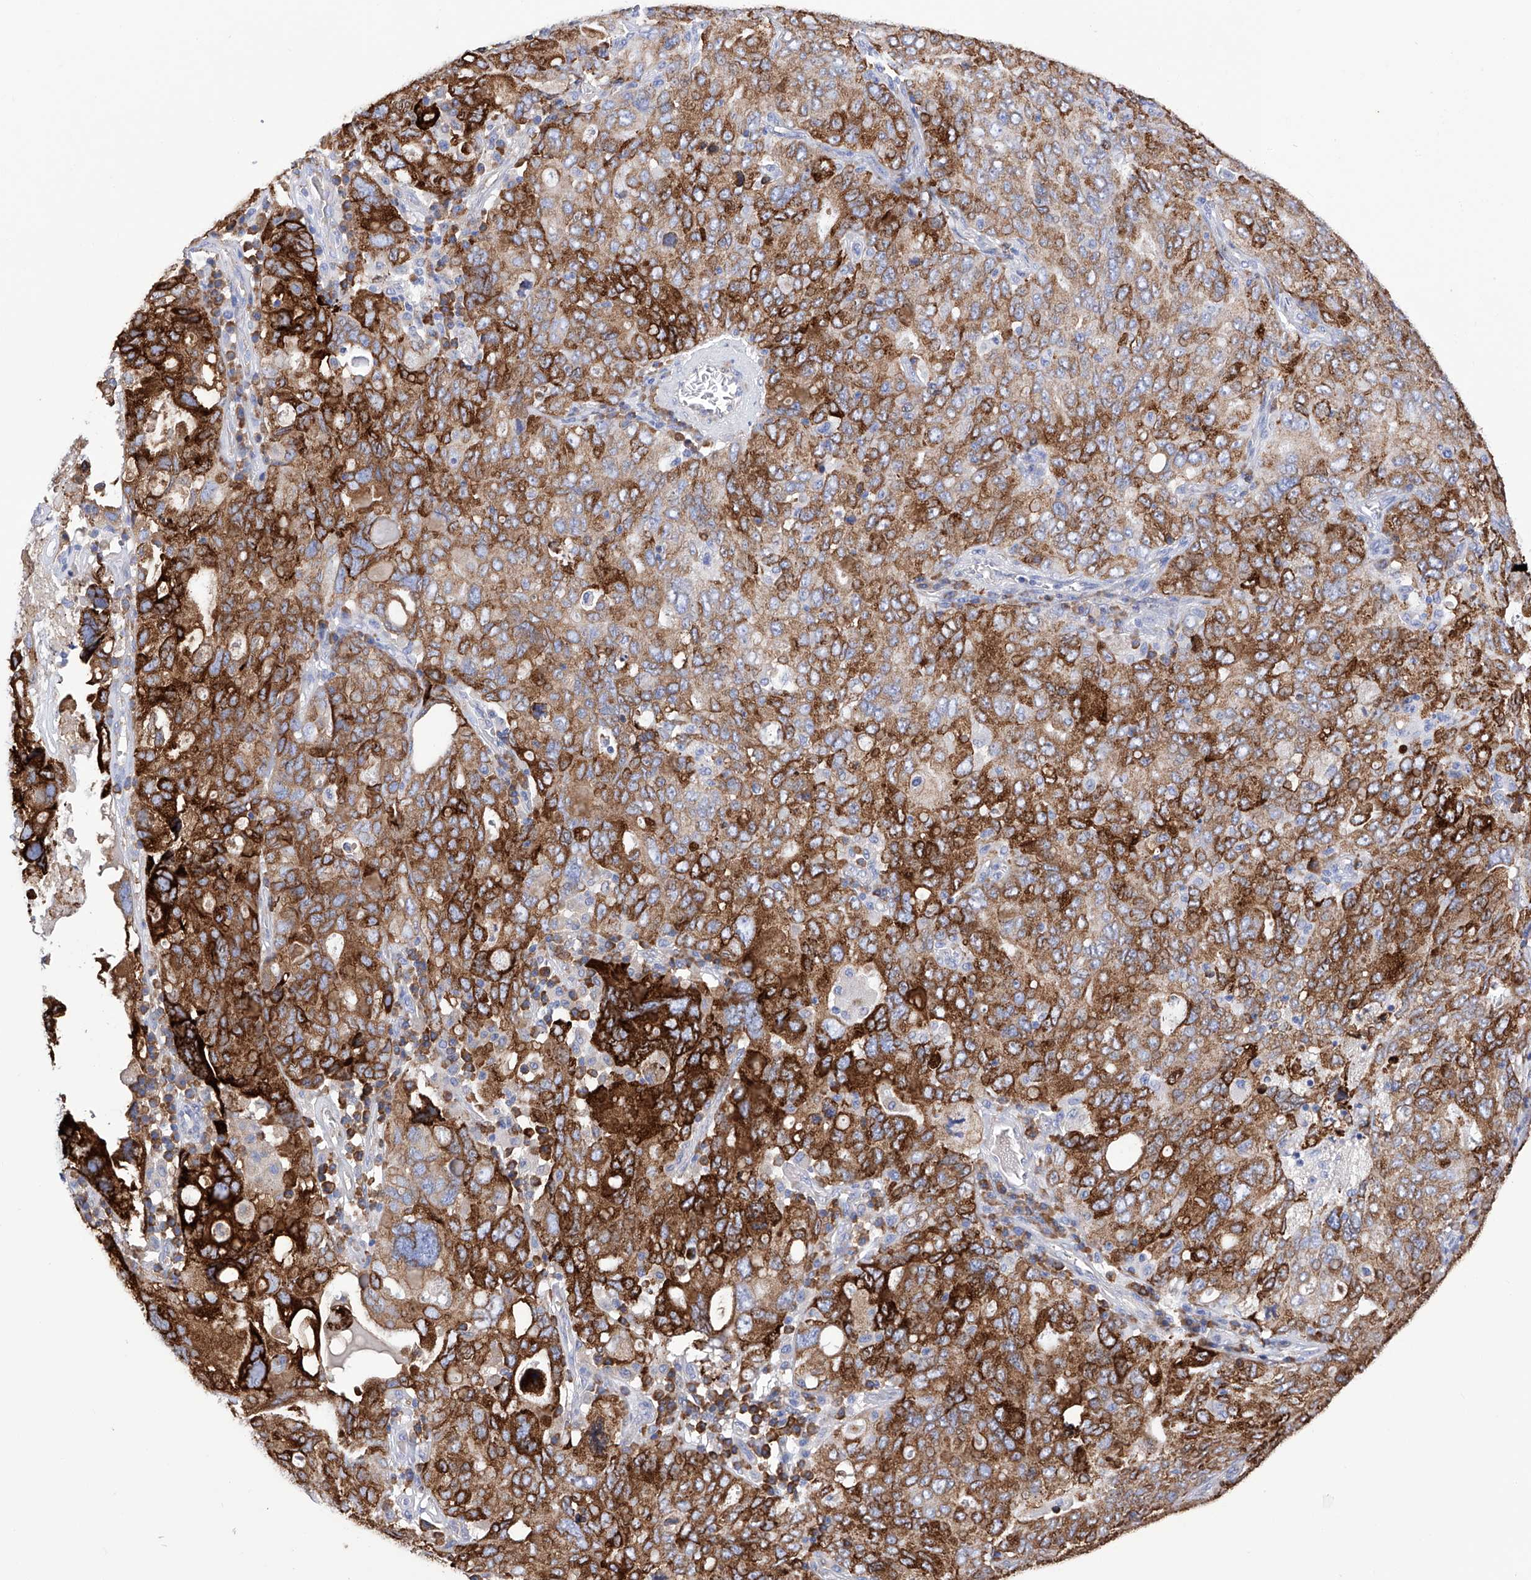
{"staining": {"intensity": "strong", "quantity": ">75%", "location": "cytoplasmic/membranous"}, "tissue": "ovarian cancer", "cell_type": "Tumor cells", "image_type": "cancer", "snomed": [{"axis": "morphology", "description": "Carcinoma, endometroid"}, {"axis": "topography", "description": "Ovary"}], "caption": "Protein expression analysis of ovarian endometroid carcinoma displays strong cytoplasmic/membranous expression in about >75% of tumor cells.", "gene": "PDIA5", "patient": {"sex": "female", "age": 62}}